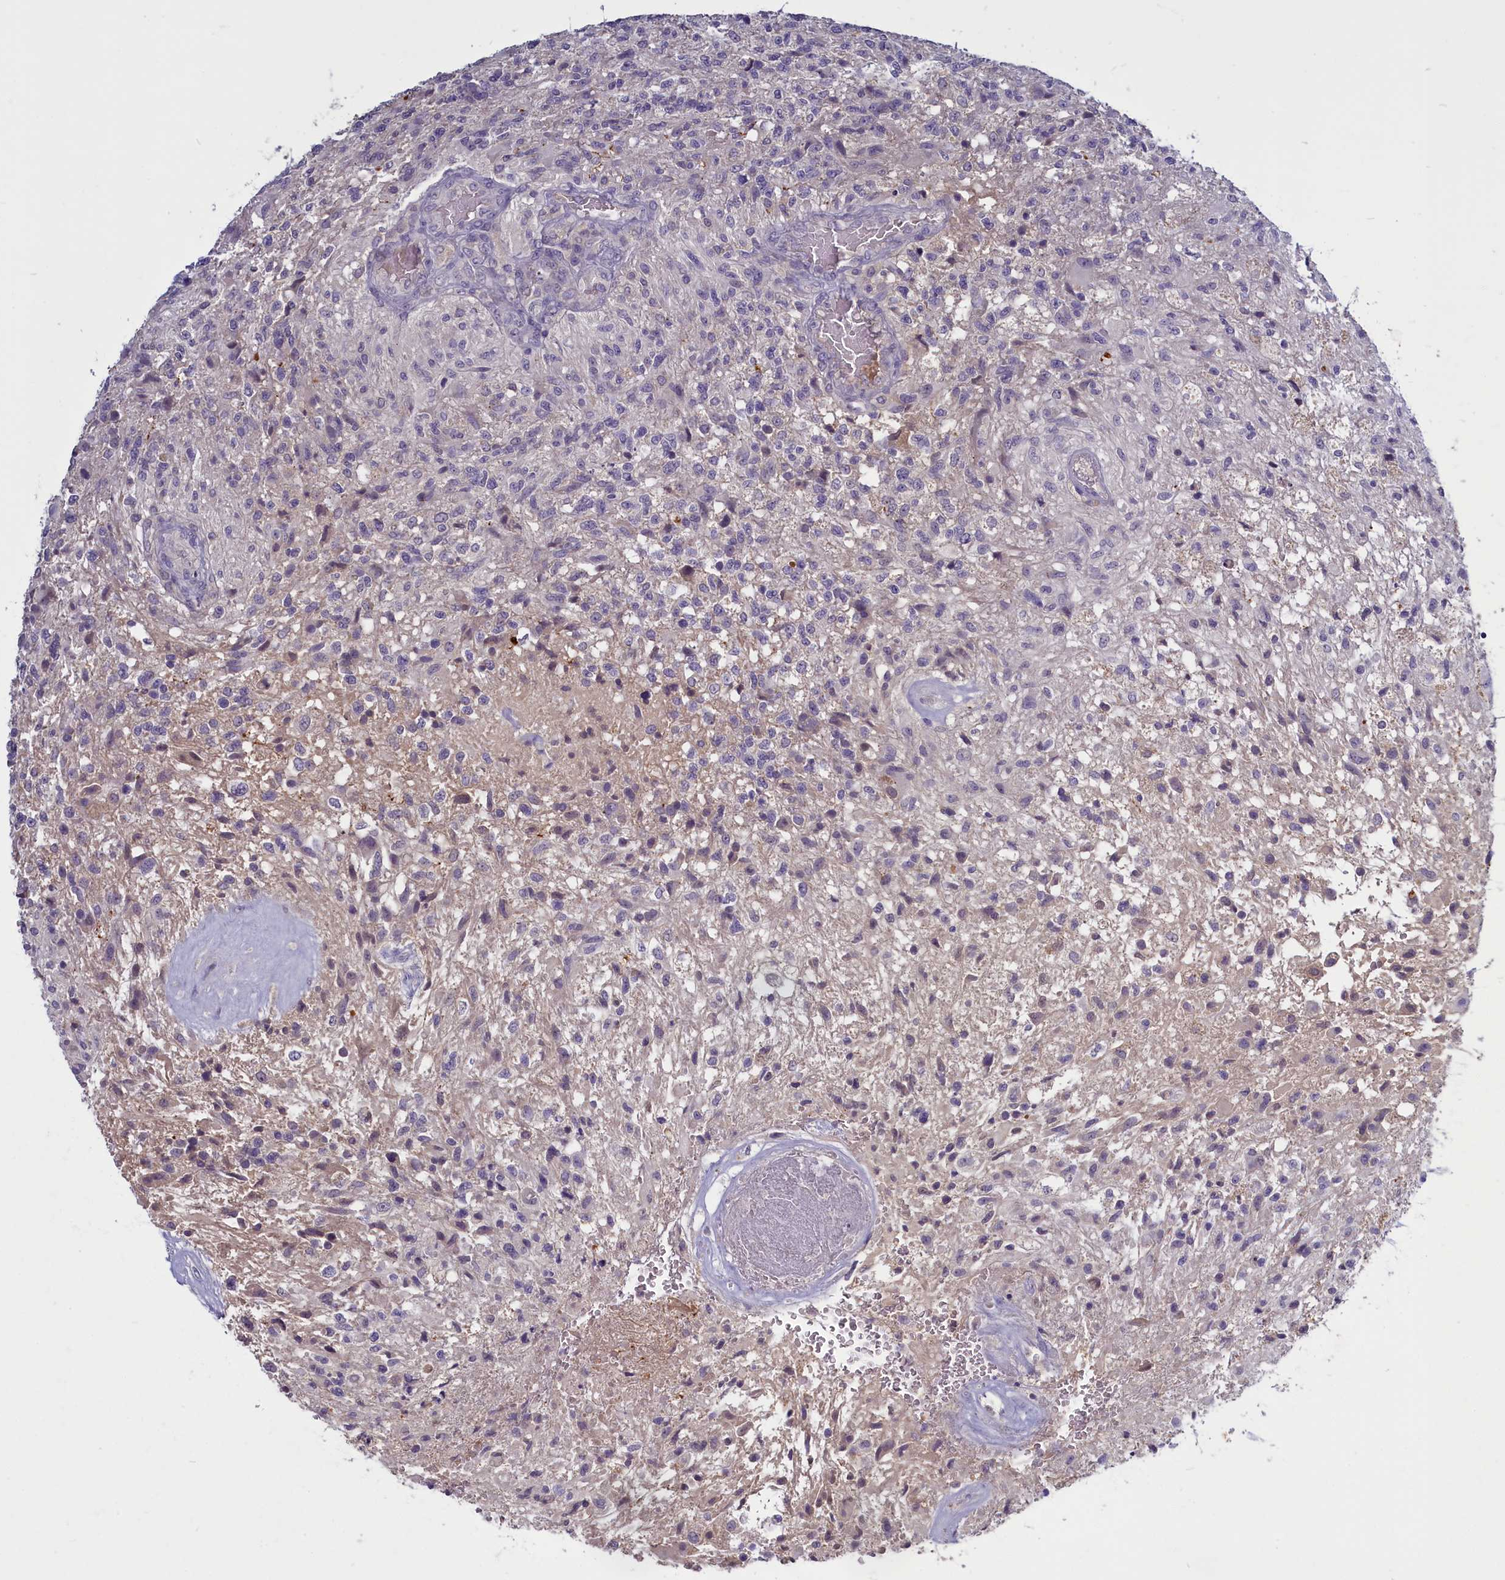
{"staining": {"intensity": "negative", "quantity": "none", "location": "none"}, "tissue": "glioma", "cell_type": "Tumor cells", "image_type": "cancer", "snomed": [{"axis": "morphology", "description": "Glioma, malignant, High grade"}, {"axis": "topography", "description": "Brain"}], "caption": "Immunohistochemical staining of glioma reveals no significant staining in tumor cells.", "gene": "SV2C", "patient": {"sex": "male", "age": 56}}